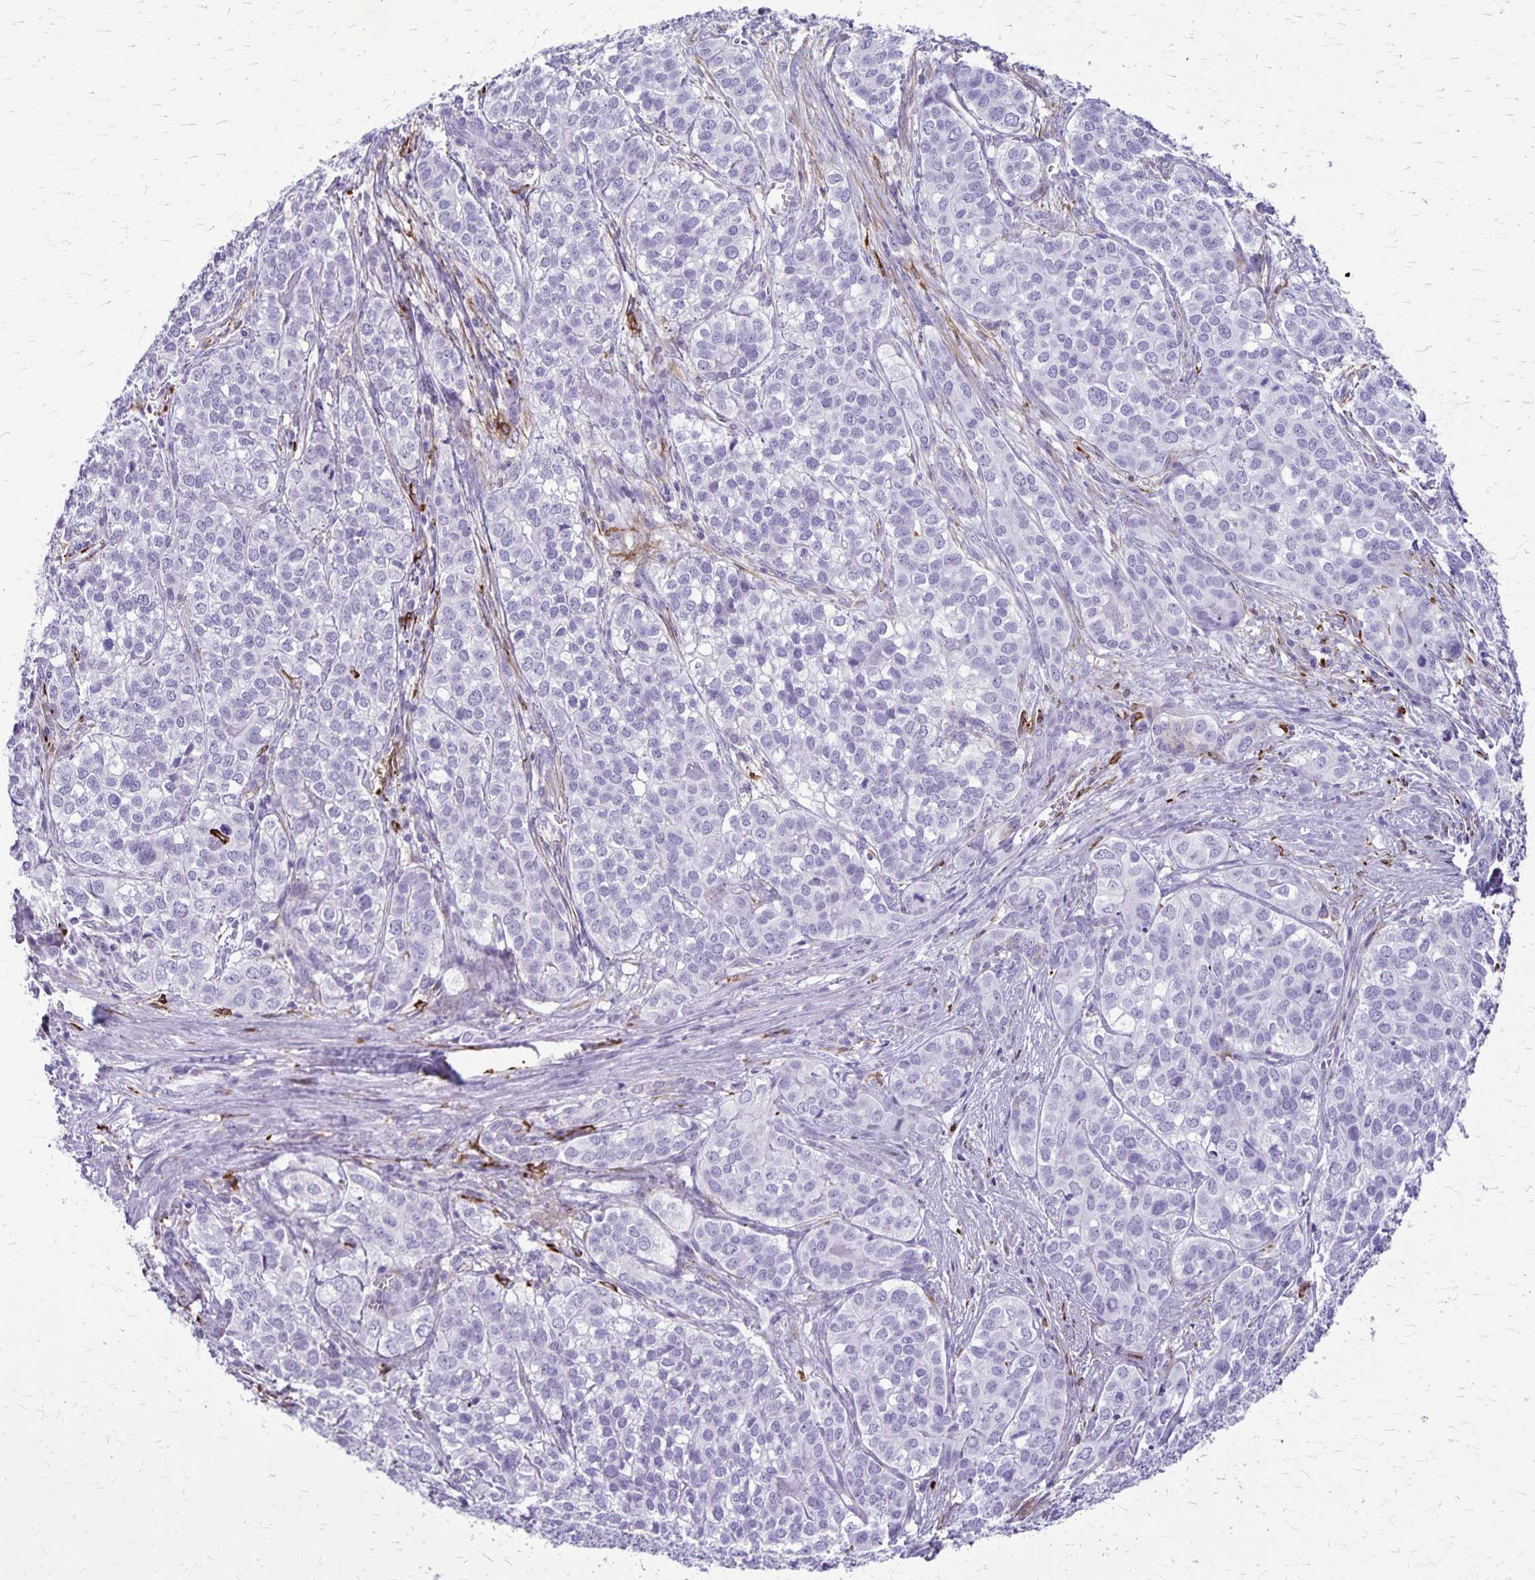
{"staining": {"intensity": "negative", "quantity": "none", "location": "none"}, "tissue": "liver cancer", "cell_type": "Tumor cells", "image_type": "cancer", "snomed": [{"axis": "morphology", "description": "Cholangiocarcinoma"}, {"axis": "topography", "description": "Liver"}], "caption": "There is no significant positivity in tumor cells of liver cancer.", "gene": "RTN1", "patient": {"sex": "male", "age": 56}}